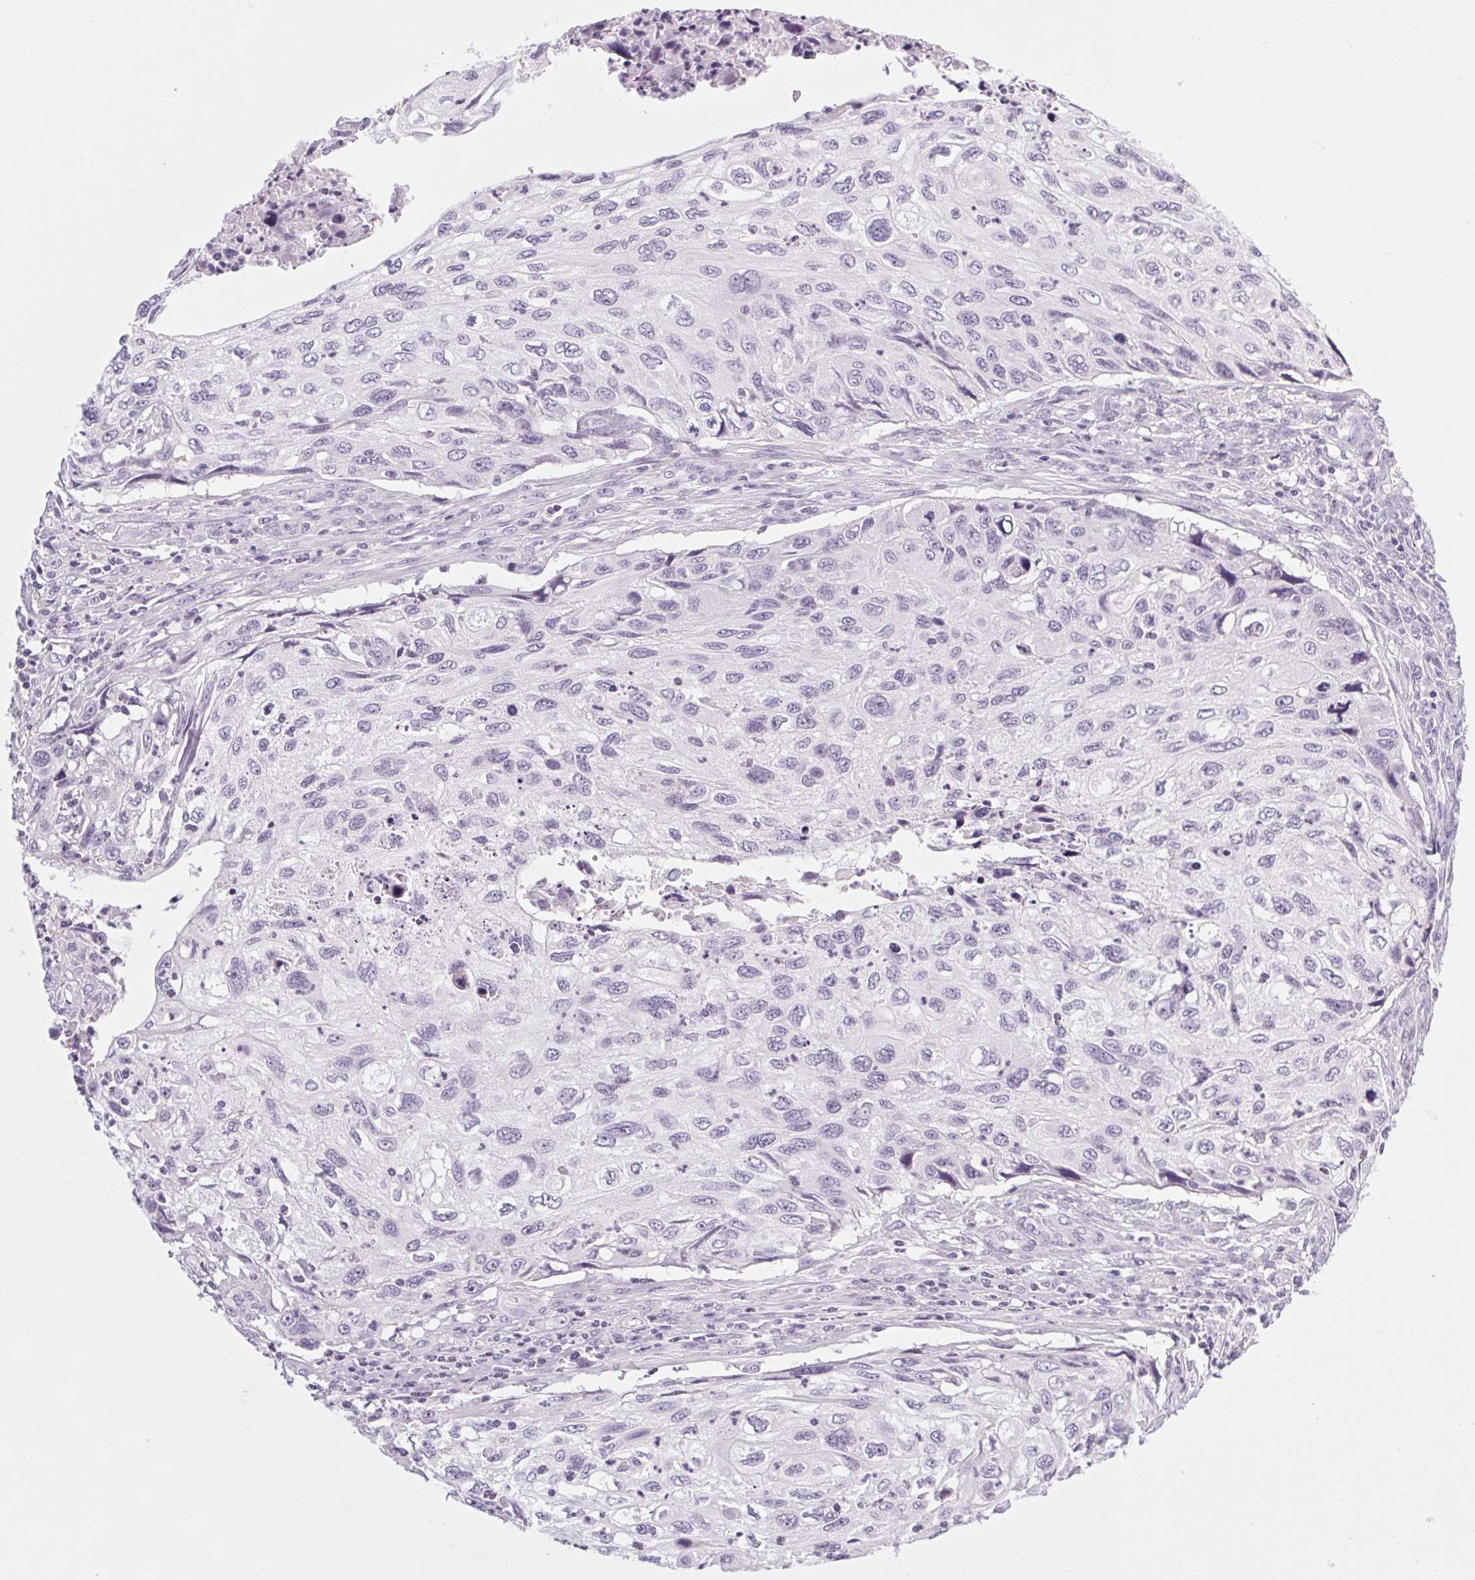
{"staining": {"intensity": "negative", "quantity": "none", "location": "none"}, "tissue": "cervical cancer", "cell_type": "Tumor cells", "image_type": "cancer", "snomed": [{"axis": "morphology", "description": "Squamous cell carcinoma, NOS"}, {"axis": "topography", "description": "Cervix"}], "caption": "This image is of cervical squamous cell carcinoma stained with IHC to label a protein in brown with the nuclei are counter-stained blue. There is no positivity in tumor cells. (IHC, brightfield microscopy, high magnification).", "gene": "POMC", "patient": {"sex": "female", "age": 70}}